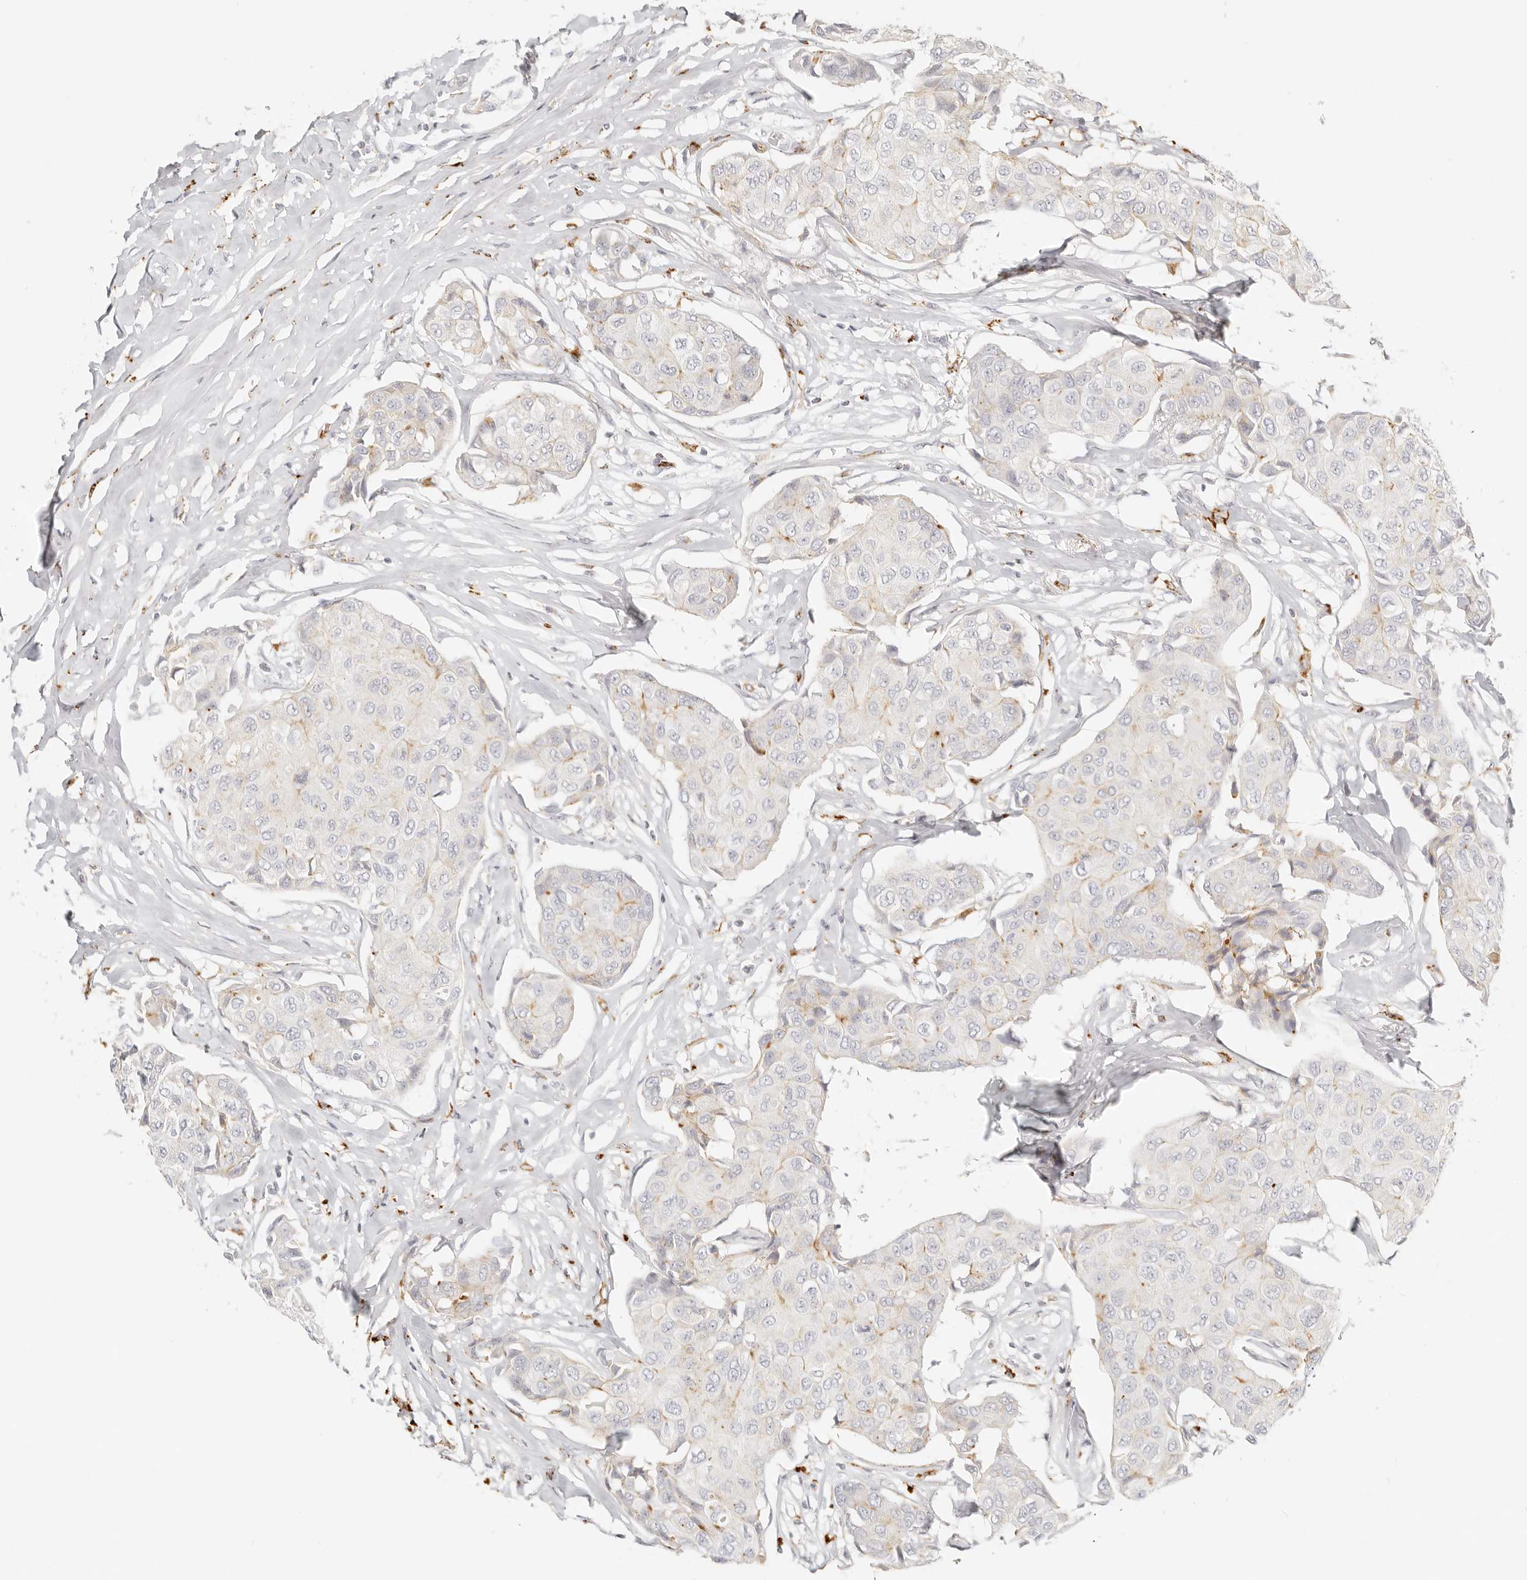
{"staining": {"intensity": "weak", "quantity": "<25%", "location": "cytoplasmic/membranous"}, "tissue": "breast cancer", "cell_type": "Tumor cells", "image_type": "cancer", "snomed": [{"axis": "morphology", "description": "Duct carcinoma"}, {"axis": "topography", "description": "Breast"}], "caption": "This is a micrograph of IHC staining of breast cancer (intraductal carcinoma), which shows no expression in tumor cells.", "gene": "RNASET2", "patient": {"sex": "female", "age": 80}}